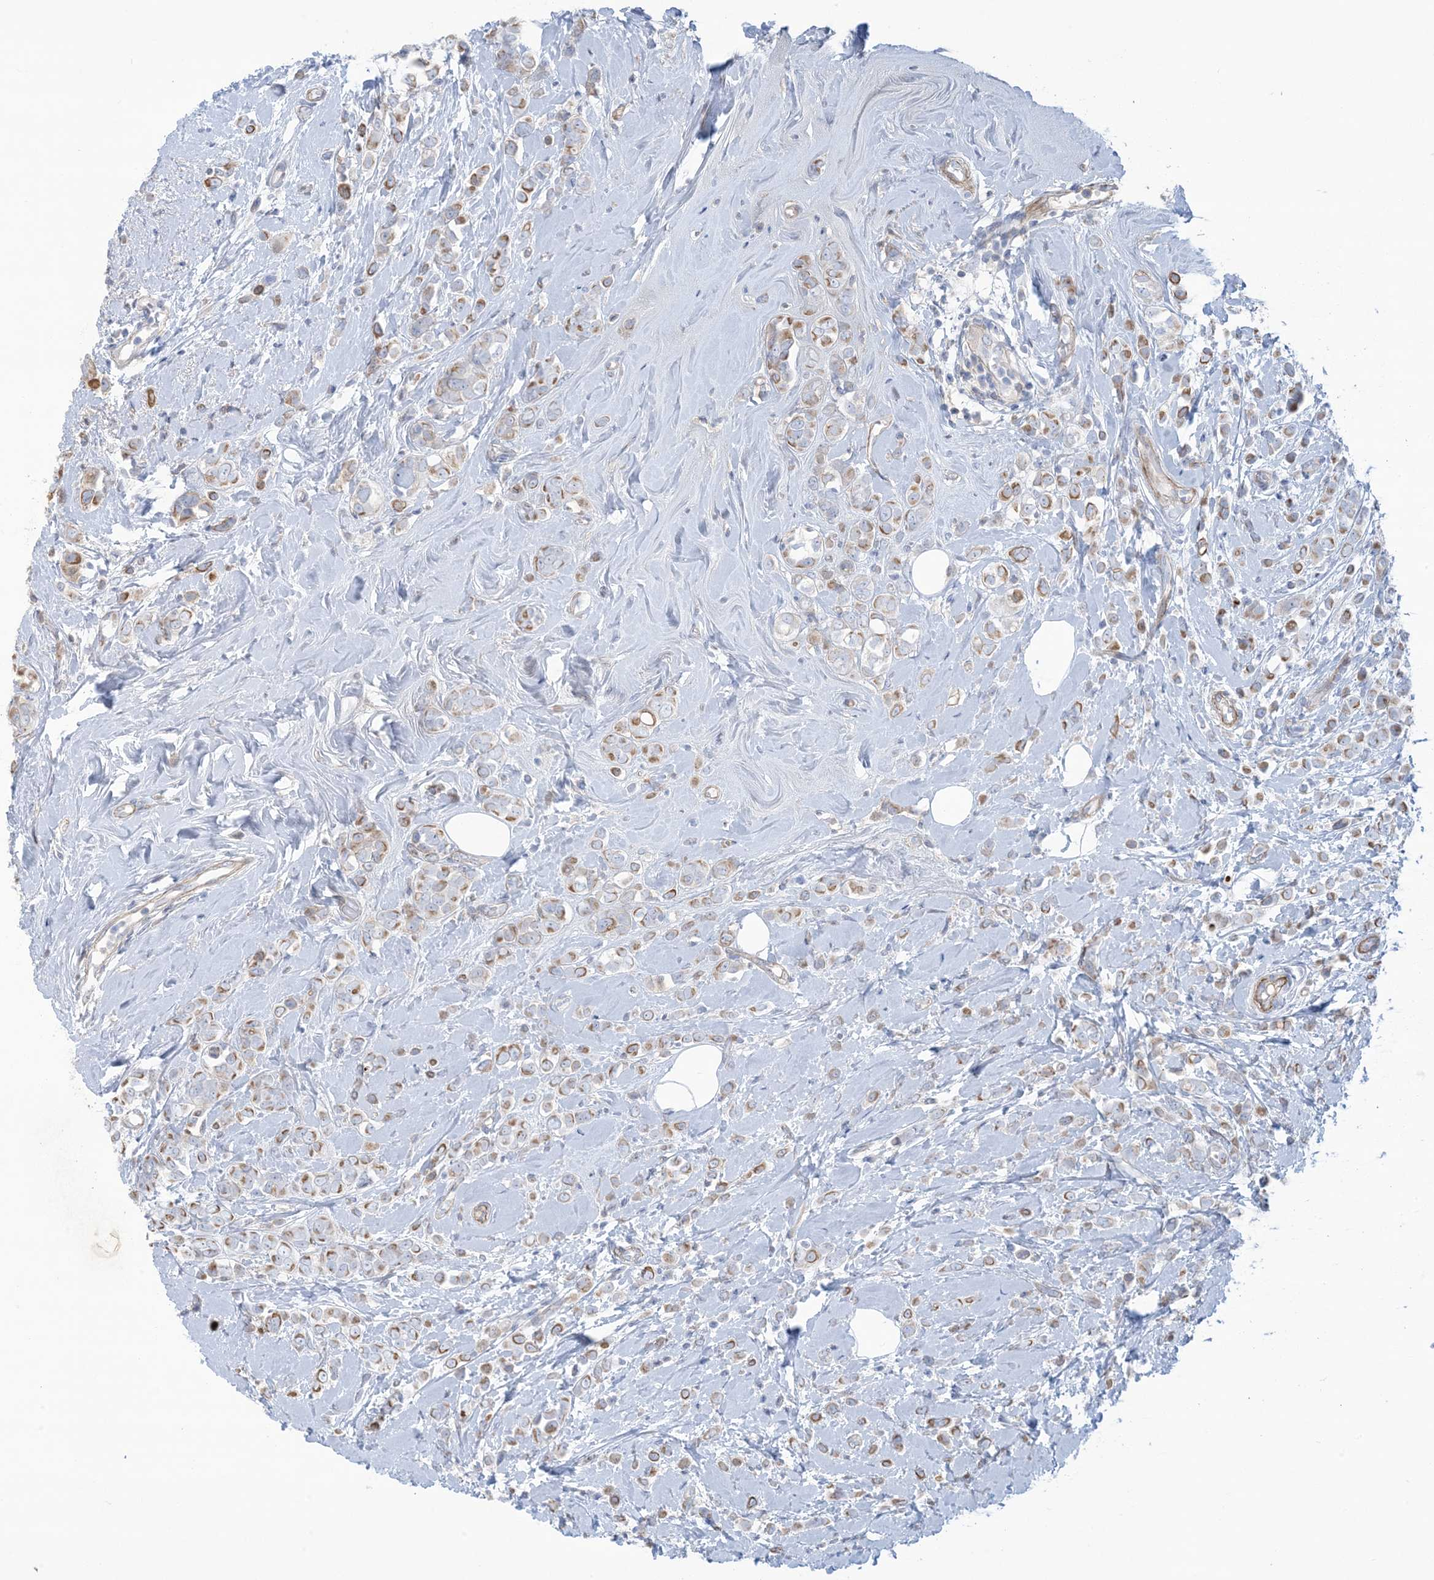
{"staining": {"intensity": "moderate", "quantity": ">75%", "location": "cytoplasmic/membranous"}, "tissue": "breast cancer", "cell_type": "Tumor cells", "image_type": "cancer", "snomed": [{"axis": "morphology", "description": "Lobular carcinoma"}, {"axis": "topography", "description": "Breast"}], "caption": "Human breast cancer (lobular carcinoma) stained for a protein (brown) shows moderate cytoplasmic/membranous positive positivity in about >75% of tumor cells.", "gene": "ATP11C", "patient": {"sex": "female", "age": 47}}